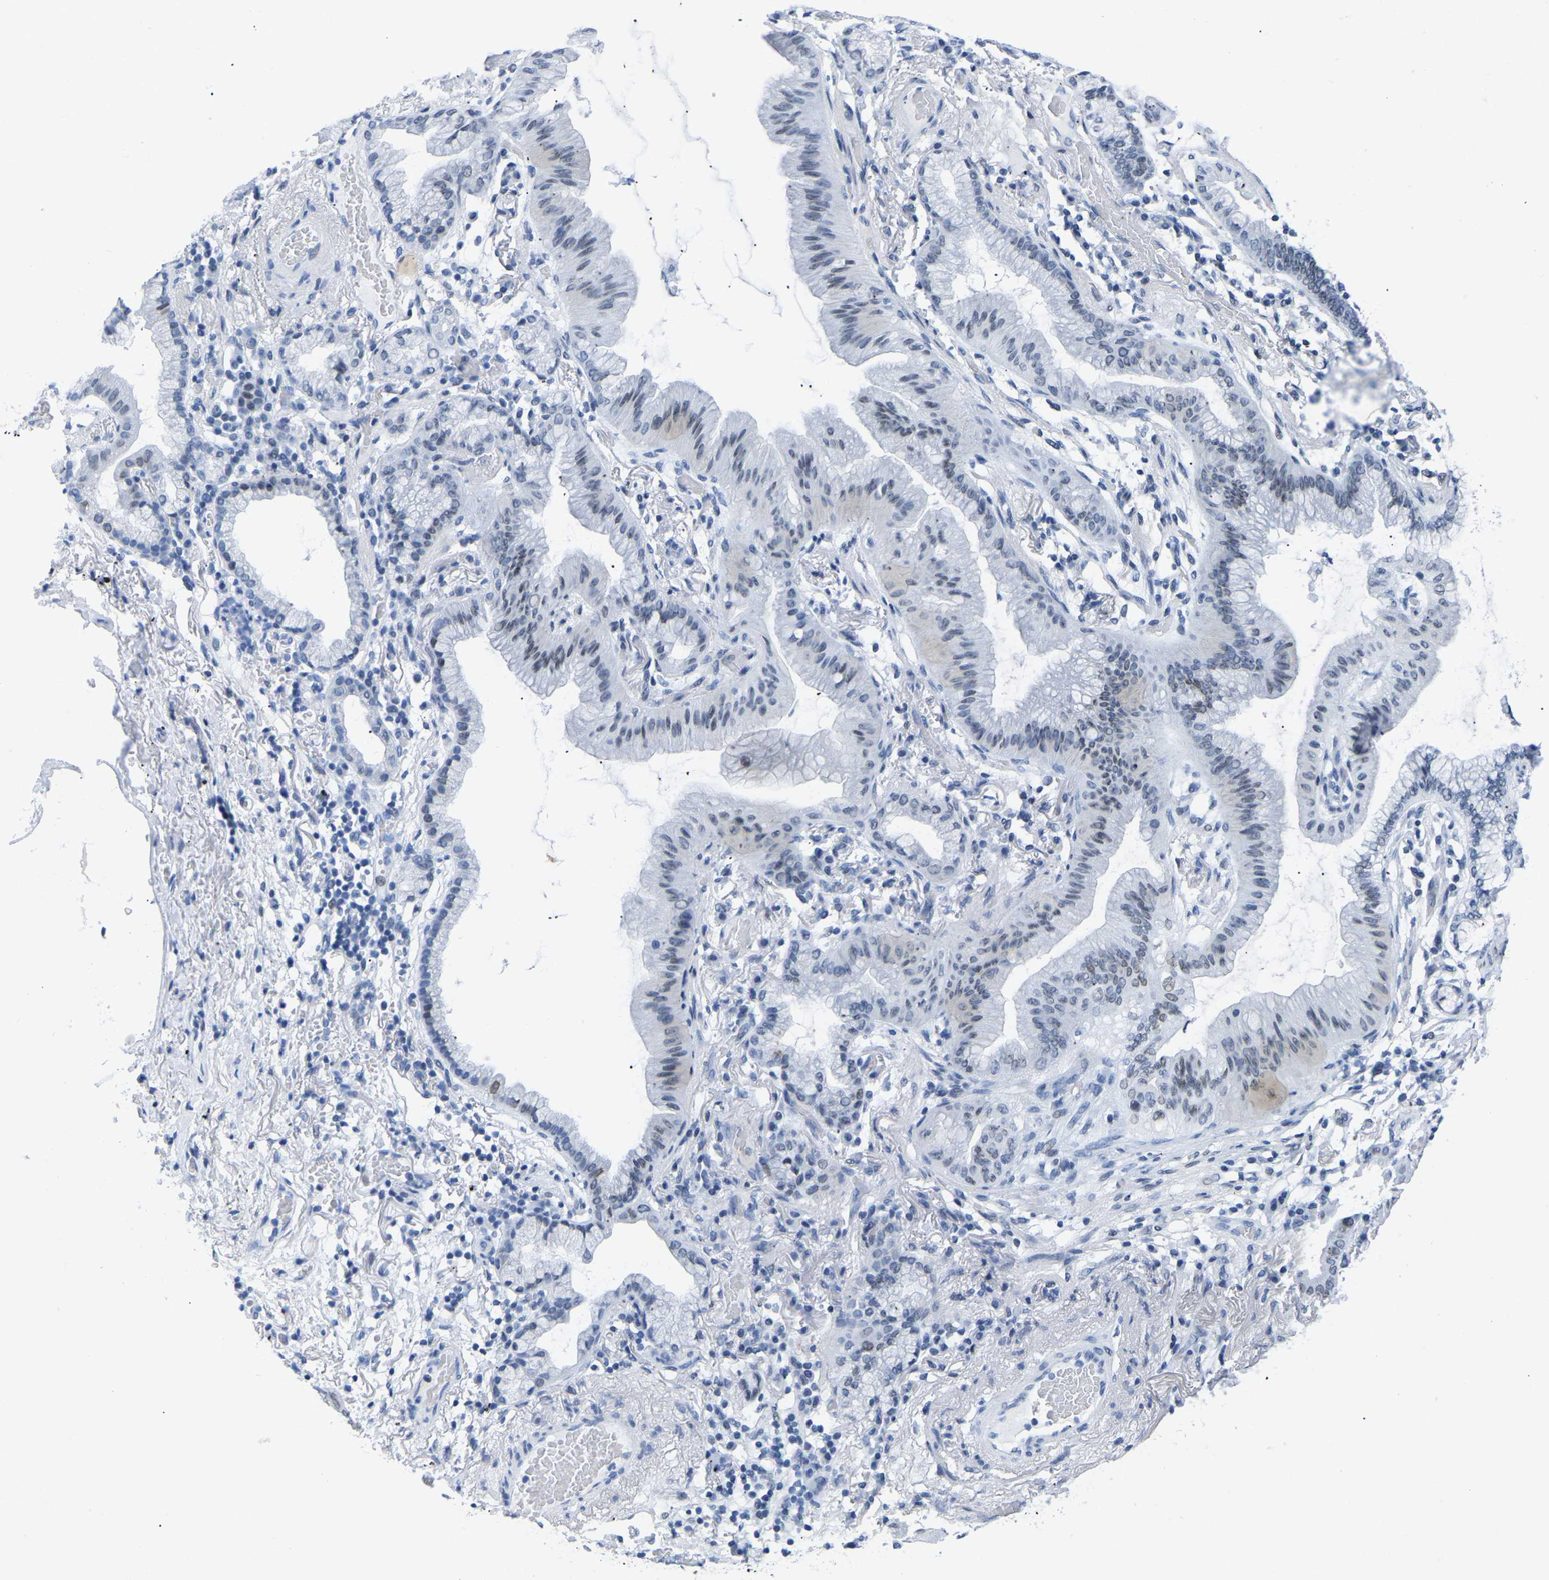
{"staining": {"intensity": "weak", "quantity": "<25%", "location": "nuclear"}, "tissue": "lung cancer", "cell_type": "Tumor cells", "image_type": "cancer", "snomed": [{"axis": "morphology", "description": "Normal tissue, NOS"}, {"axis": "morphology", "description": "Adenocarcinoma, NOS"}, {"axis": "topography", "description": "Bronchus"}, {"axis": "topography", "description": "Lung"}], "caption": "Immunohistochemistry of human lung cancer (adenocarcinoma) displays no expression in tumor cells. (DAB (3,3'-diaminobenzidine) IHC with hematoxylin counter stain).", "gene": "UPK3A", "patient": {"sex": "female", "age": 70}}